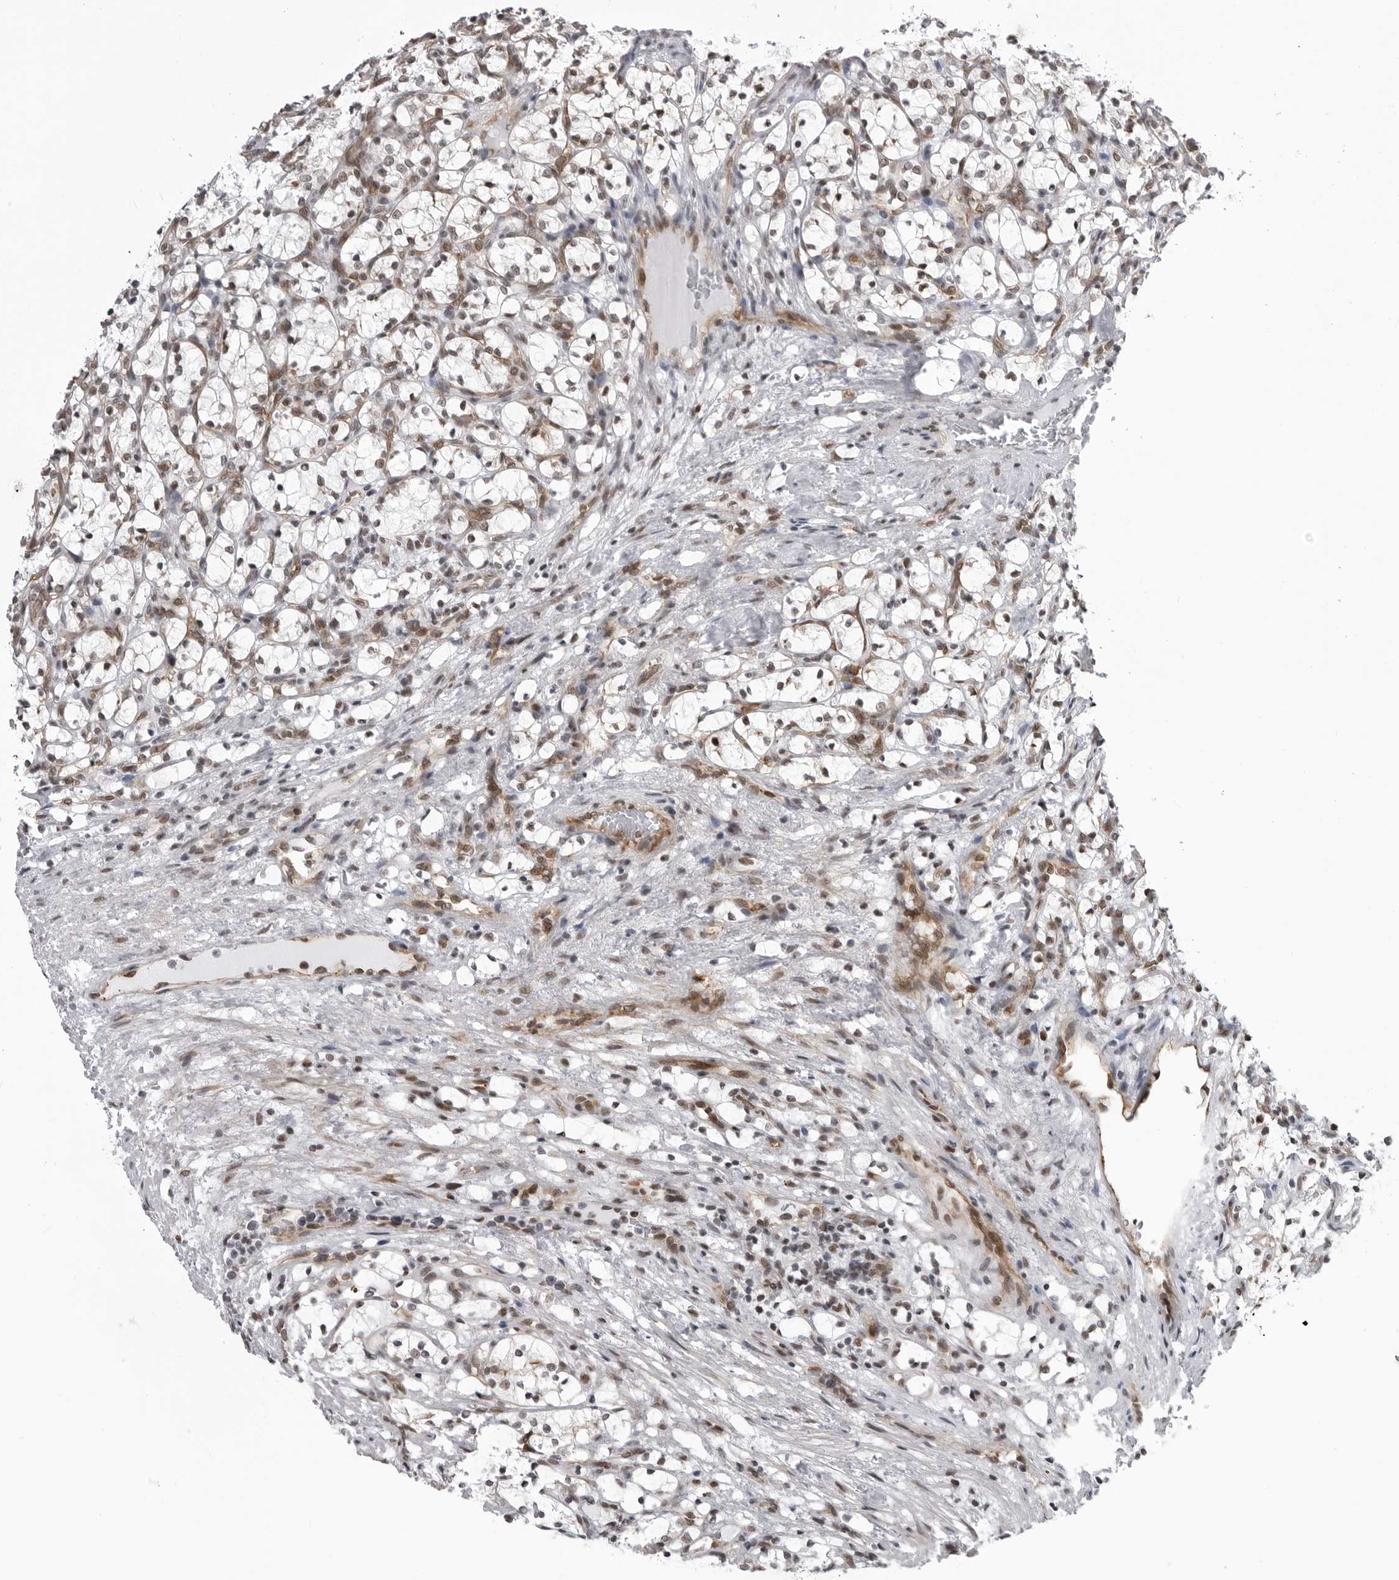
{"staining": {"intensity": "weak", "quantity": "25%-75%", "location": "nuclear"}, "tissue": "renal cancer", "cell_type": "Tumor cells", "image_type": "cancer", "snomed": [{"axis": "morphology", "description": "Adenocarcinoma, NOS"}, {"axis": "topography", "description": "Kidney"}], "caption": "Renal adenocarcinoma stained with DAB (3,3'-diaminobenzidine) immunohistochemistry reveals low levels of weak nuclear staining in approximately 25%-75% of tumor cells.", "gene": "RNF26", "patient": {"sex": "female", "age": 69}}